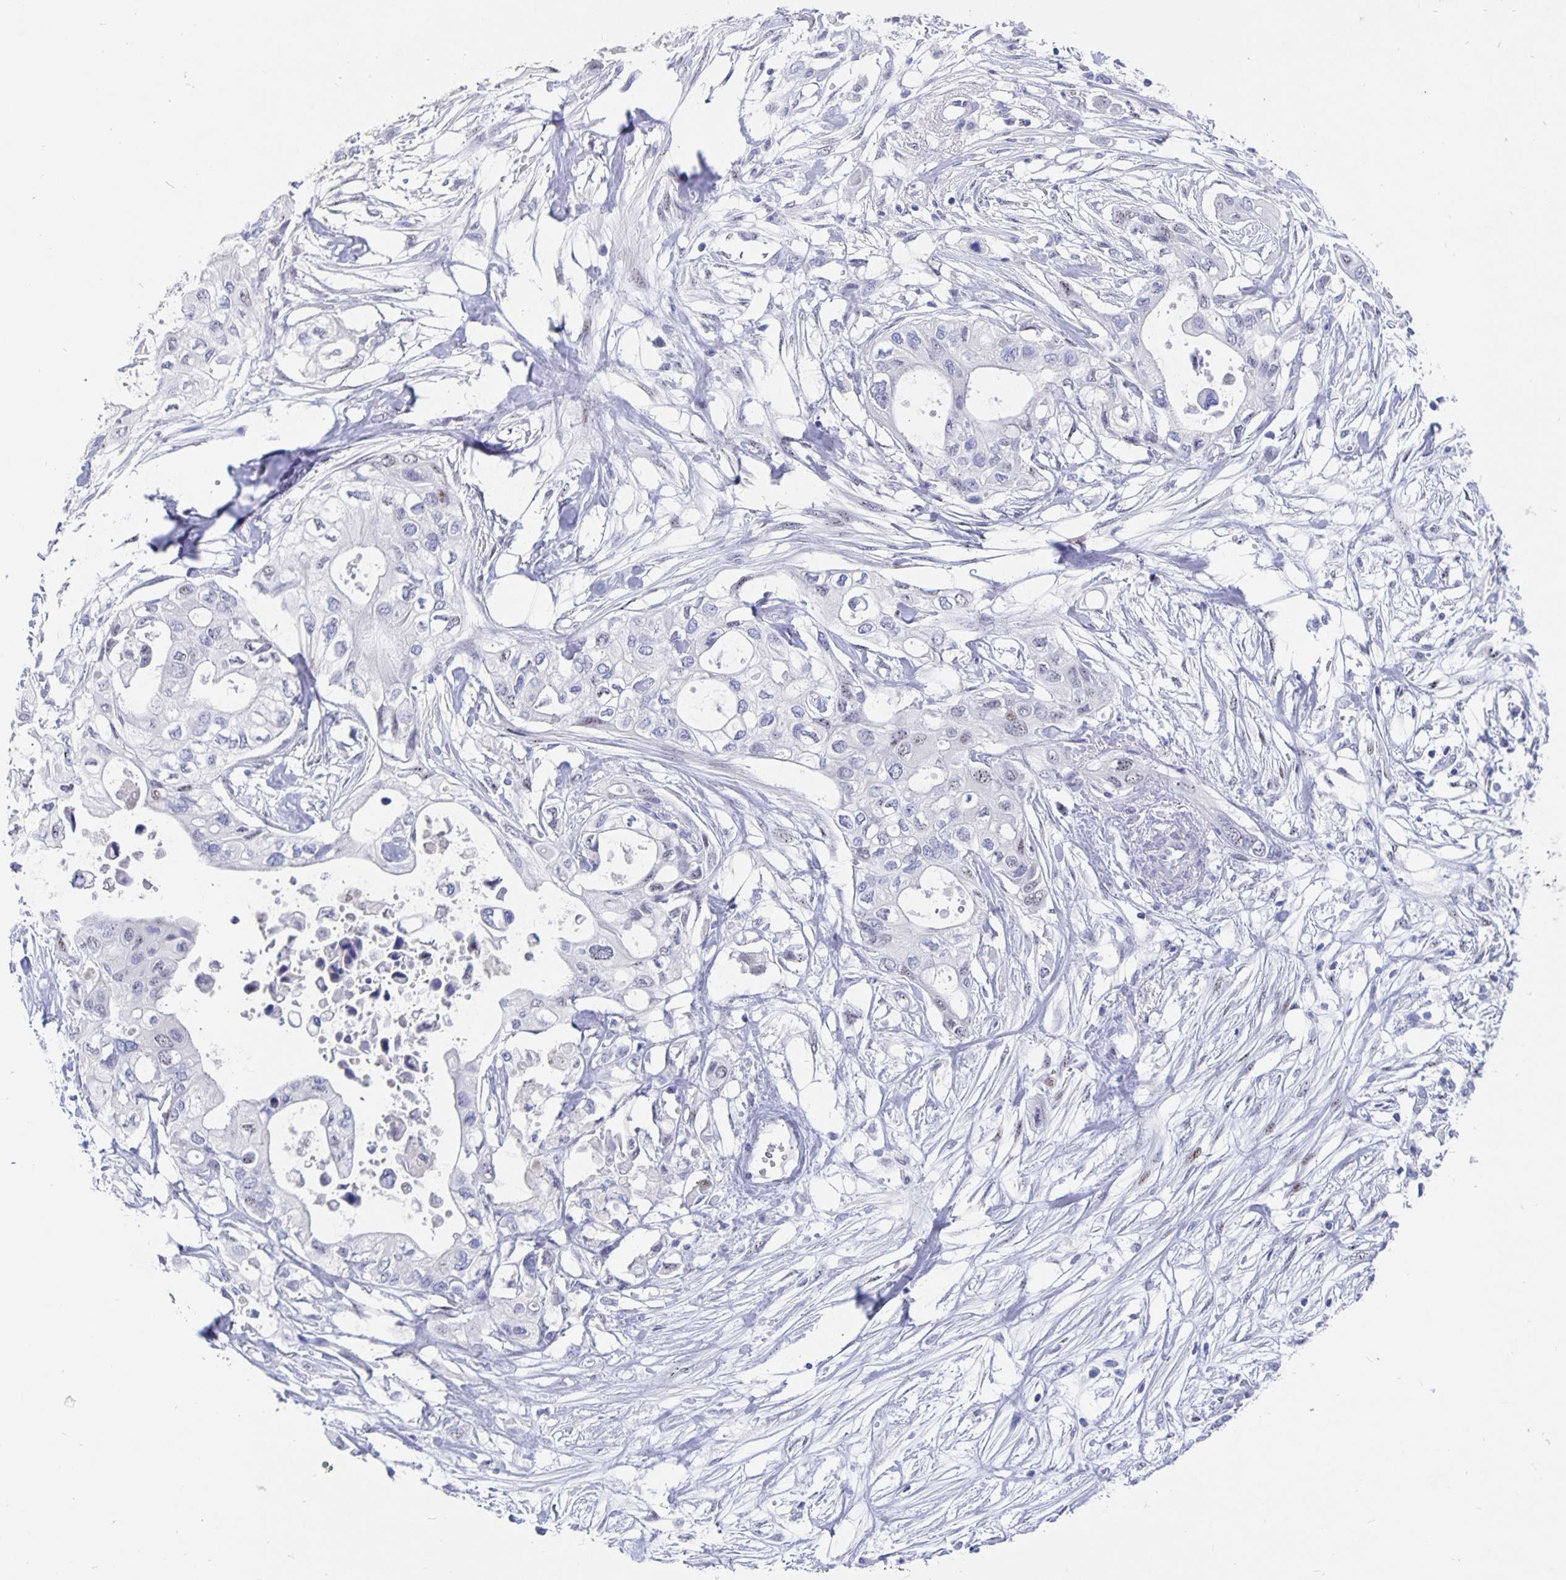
{"staining": {"intensity": "weak", "quantity": "<25%", "location": "nuclear"}, "tissue": "pancreatic cancer", "cell_type": "Tumor cells", "image_type": "cancer", "snomed": [{"axis": "morphology", "description": "Adenocarcinoma, NOS"}, {"axis": "topography", "description": "Pancreas"}], "caption": "Immunohistochemical staining of pancreatic cancer demonstrates no significant expression in tumor cells.", "gene": "SMOC1", "patient": {"sex": "female", "age": 63}}